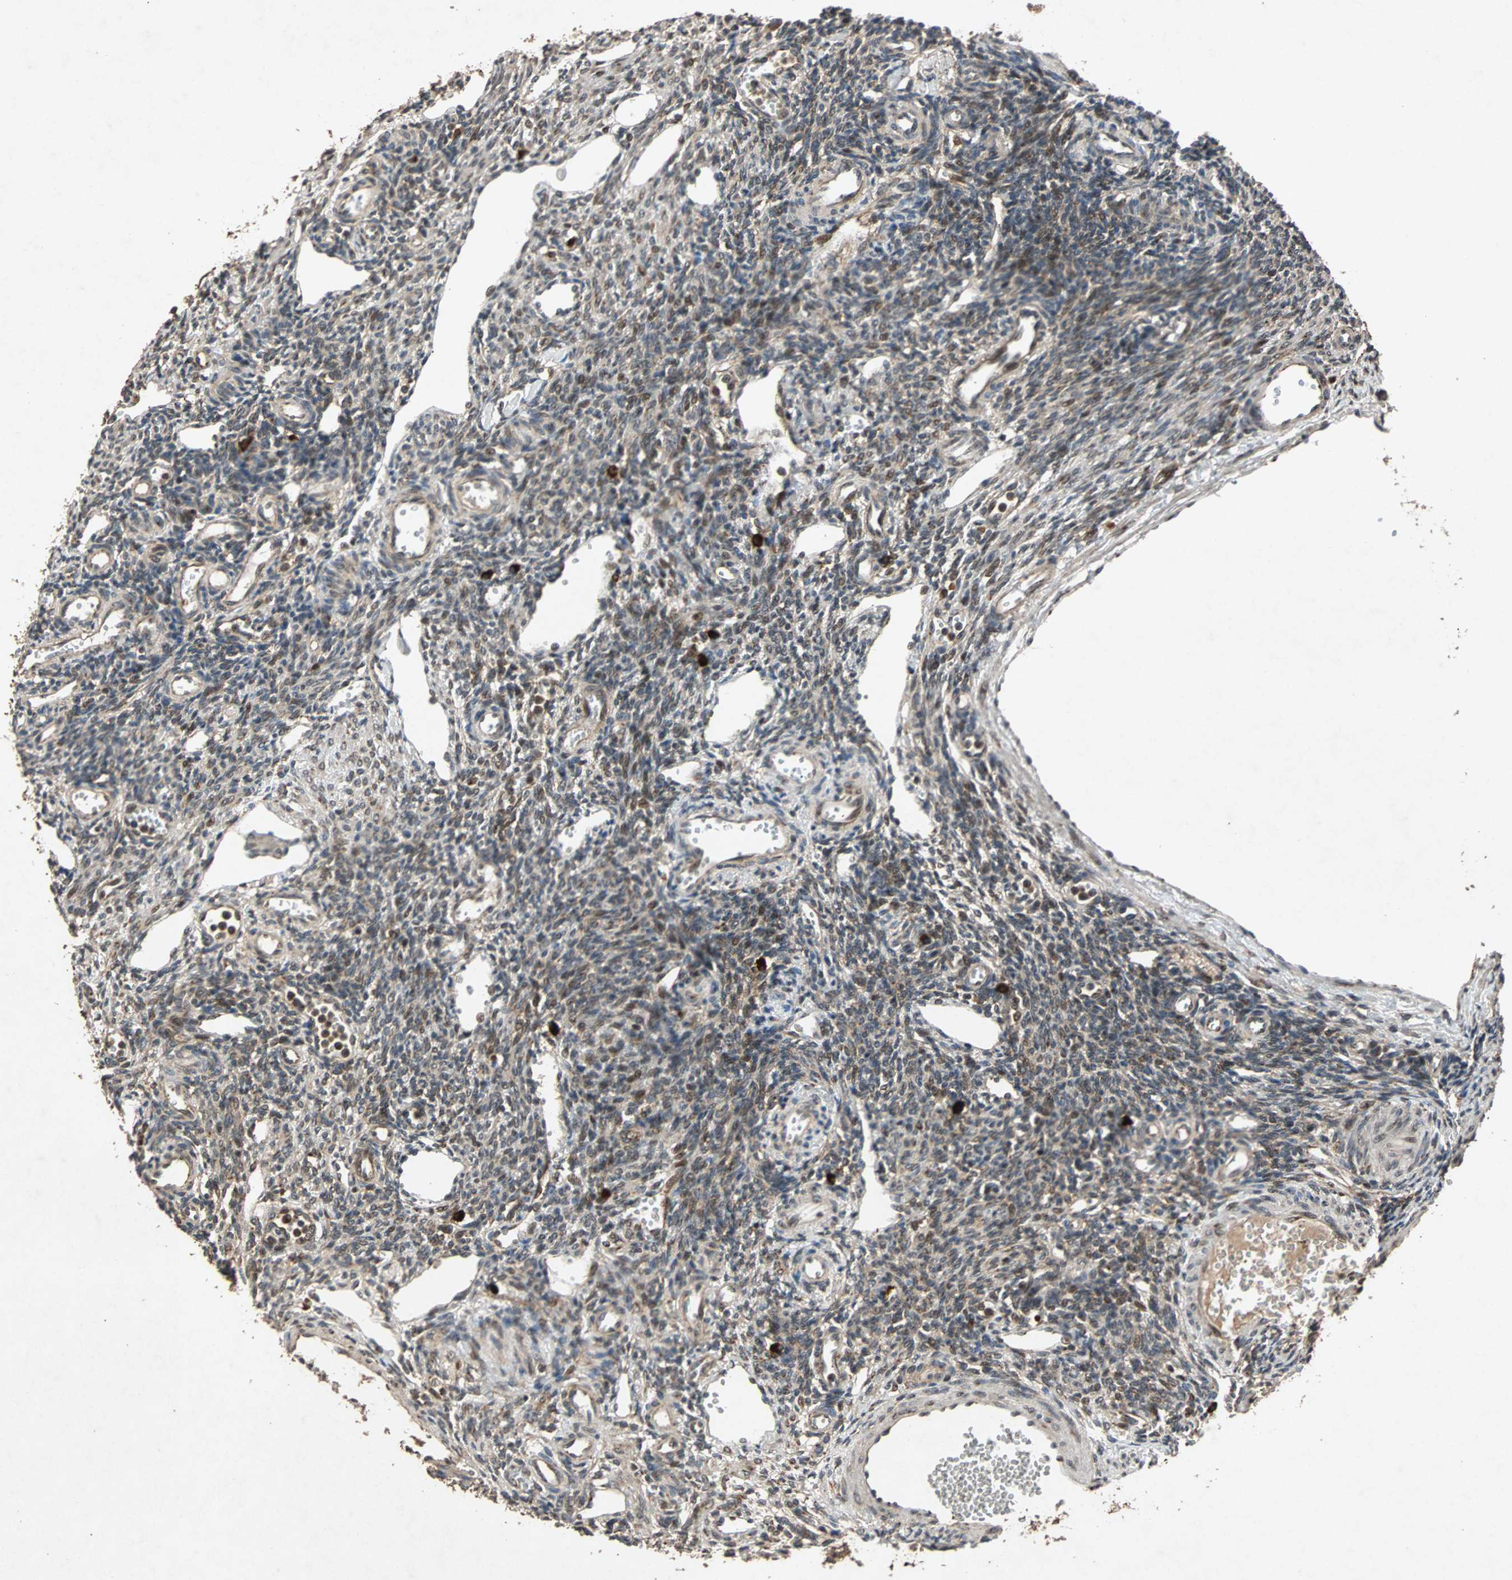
{"staining": {"intensity": "strong", "quantity": ">75%", "location": "cytoplasmic/membranous"}, "tissue": "ovary", "cell_type": "Follicle cells", "image_type": "normal", "snomed": [{"axis": "morphology", "description": "Normal tissue, NOS"}, {"axis": "topography", "description": "Ovary"}], "caption": "About >75% of follicle cells in unremarkable human ovary exhibit strong cytoplasmic/membranous protein staining as visualized by brown immunohistochemical staining.", "gene": "USP31", "patient": {"sex": "female", "age": 33}}